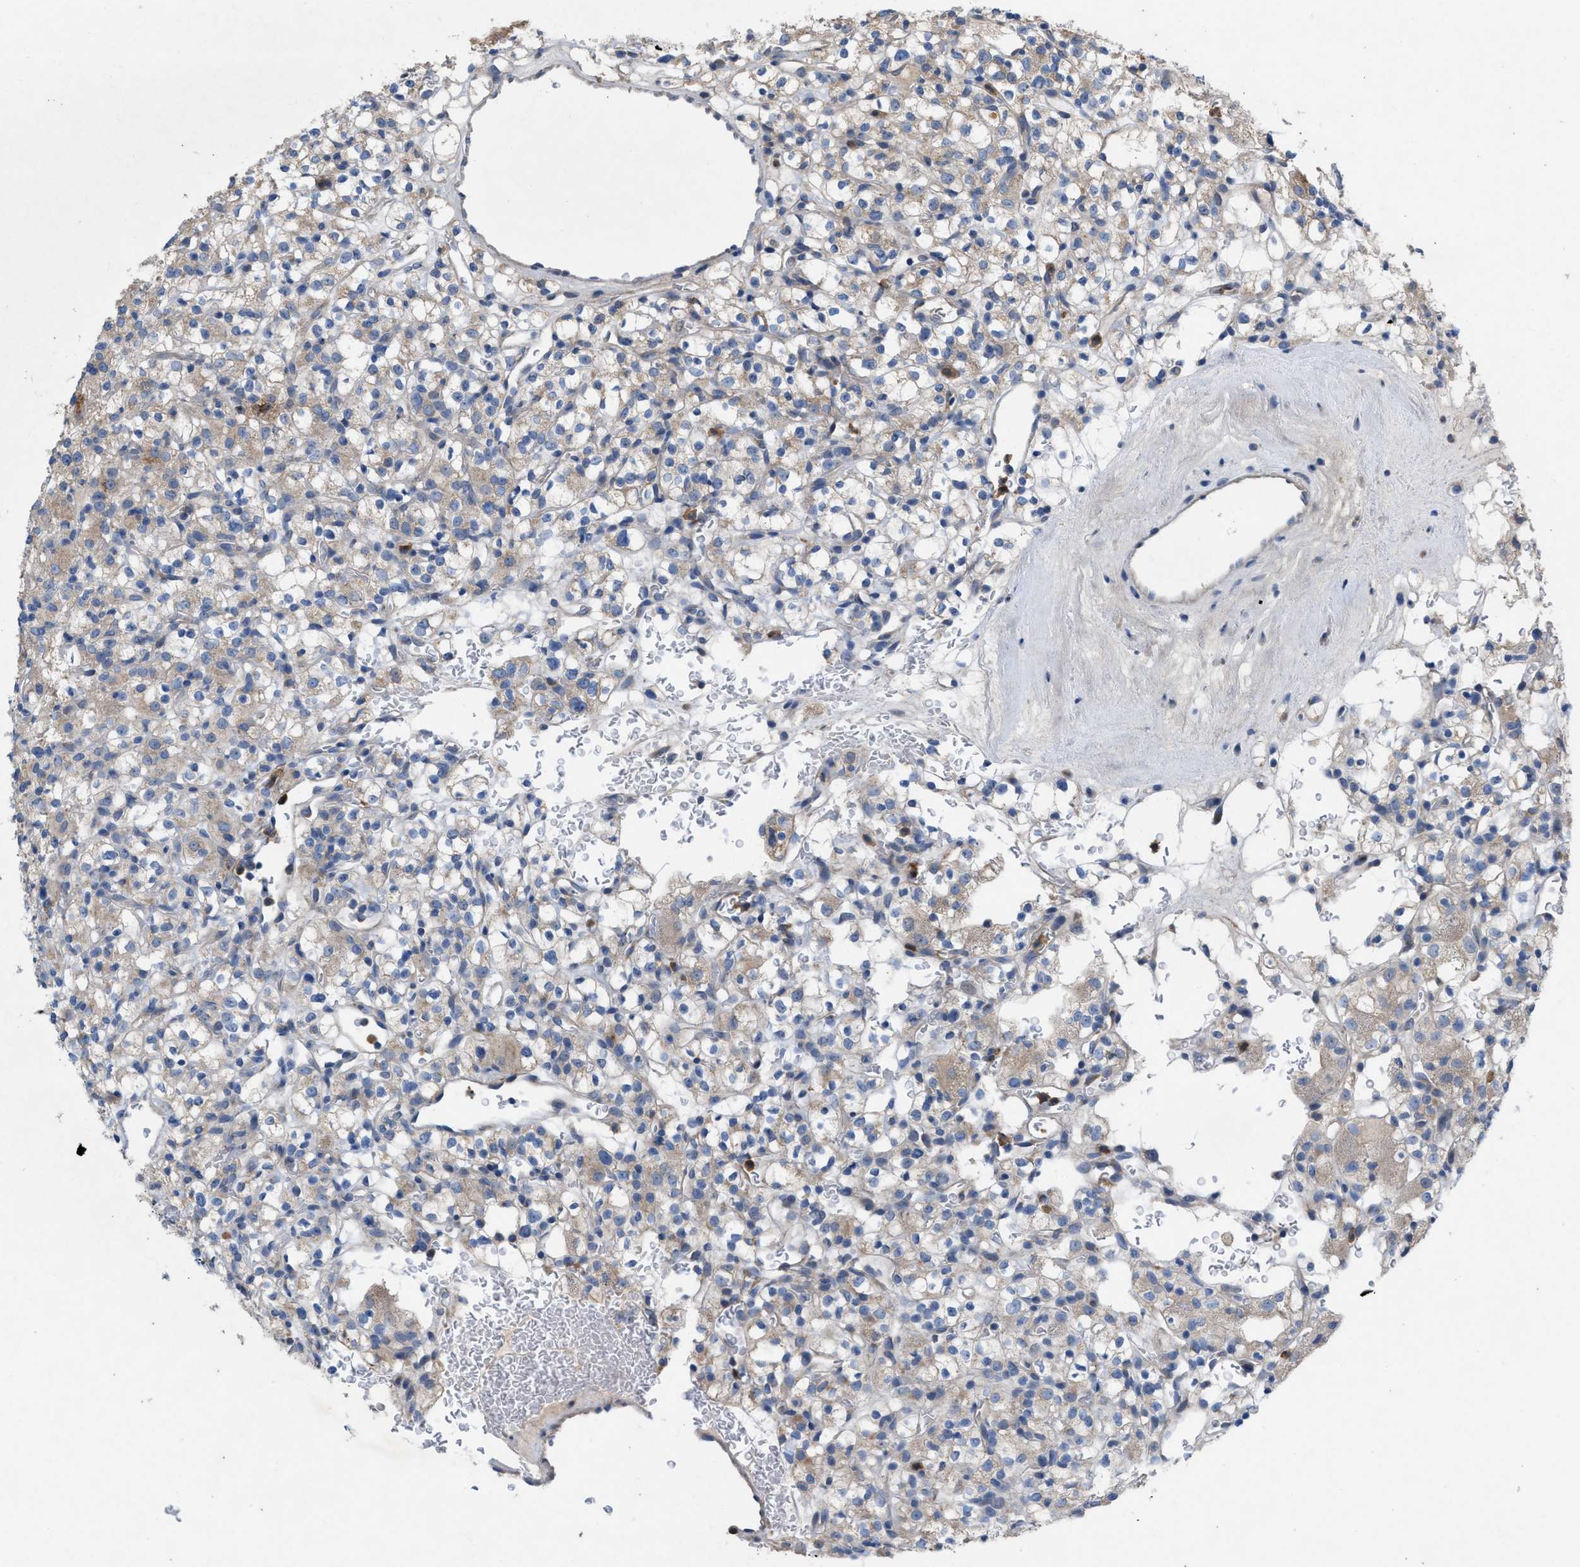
{"staining": {"intensity": "weak", "quantity": "25%-75%", "location": "cytoplasmic/membranous"}, "tissue": "renal cancer", "cell_type": "Tumor cells", "image_type": "cancer", "snomed": [{"axis": "morphology", "description": "Normal tissue, NOS"}, {"axis": "morphology", "description": "Adenocarcinoma, NOS"}, {"axis": "topography", "description": "Kidney"}], "caption": "Human adenocarcinoma (renal) stained for a protein (brown) exhibits weak cytoplasmic/membranous positive expression in about 25%-75% of tumor cells.", "gene": "PLPPR5", "patient": {"sex": "female", "age": 72}}